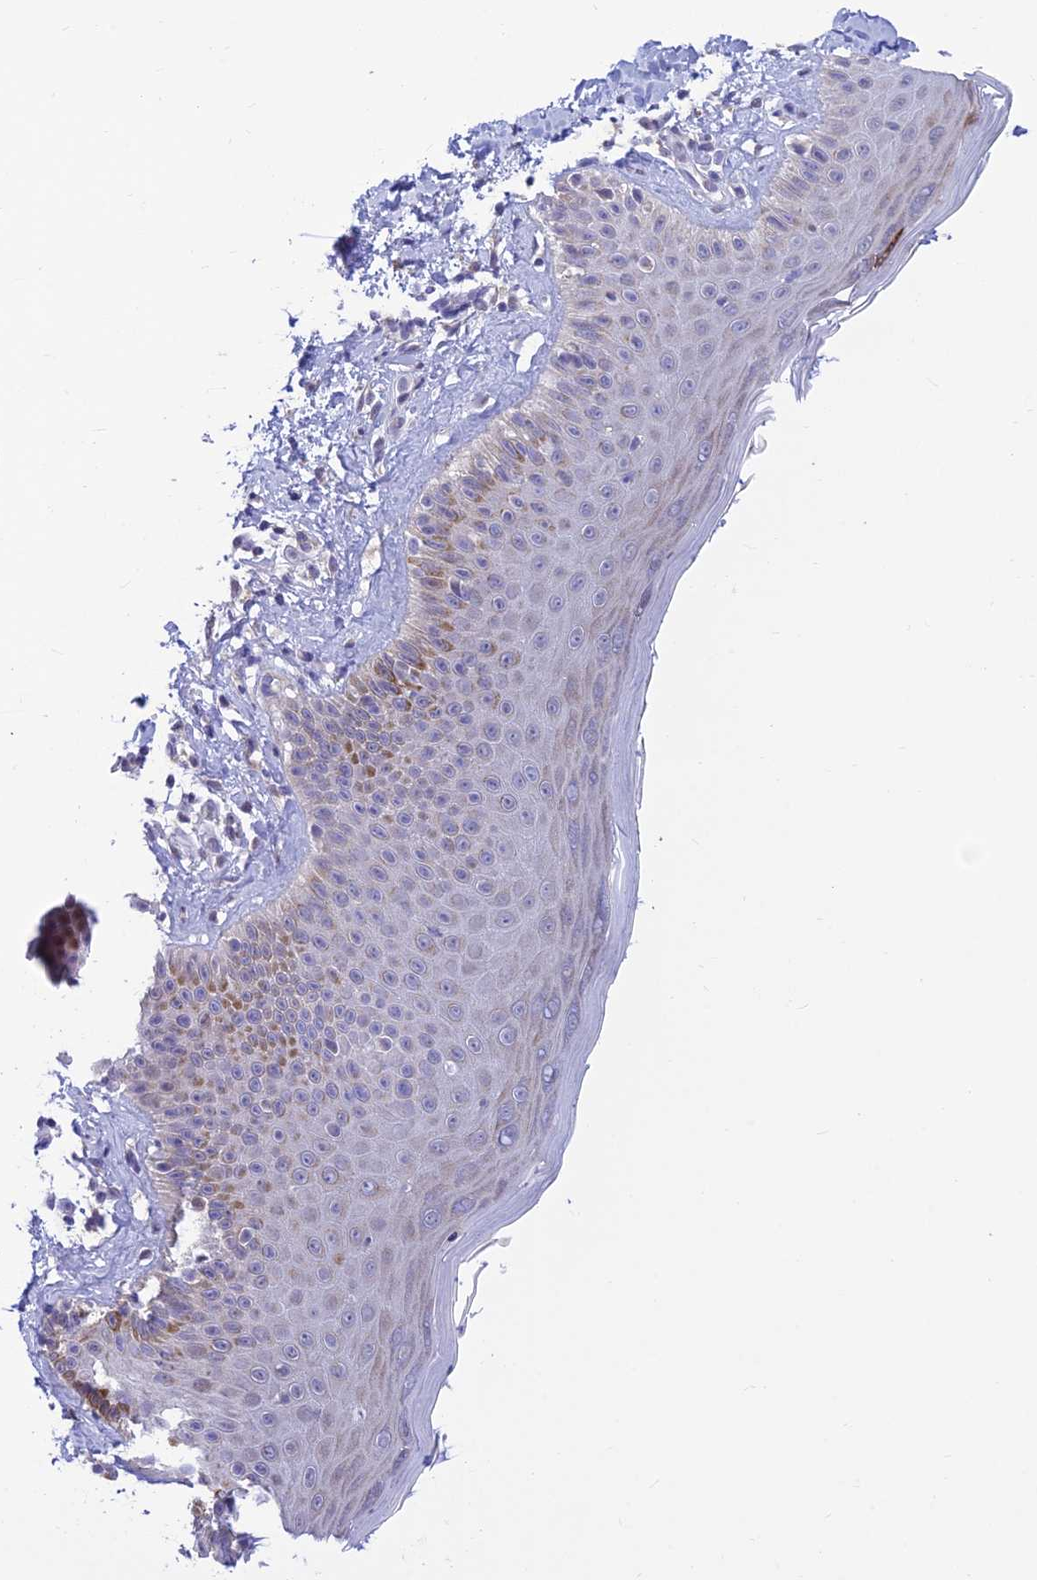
{"staining": {"intensity": "negative", "quantity": "none", "location": "none"}, "tissue": "skin", "cell_type": "Fibroblasts", "image_type": "normal", "snomed": [{"axis": "morphology", "description": "Normal tissue, NOS"}, {"axis": "topography", "description": "Skin"}], "caption": "High power microscopy histopathology image of an IHC histopathology image of benign skin, revealing no significant positivity in fibroblasts. (Brightfield microscopy of DAB (3,3'-diaminobenzidine) IHC at high magnification).", "gene": "INKA1", "patient": {"sex": "male", "age": 52}}